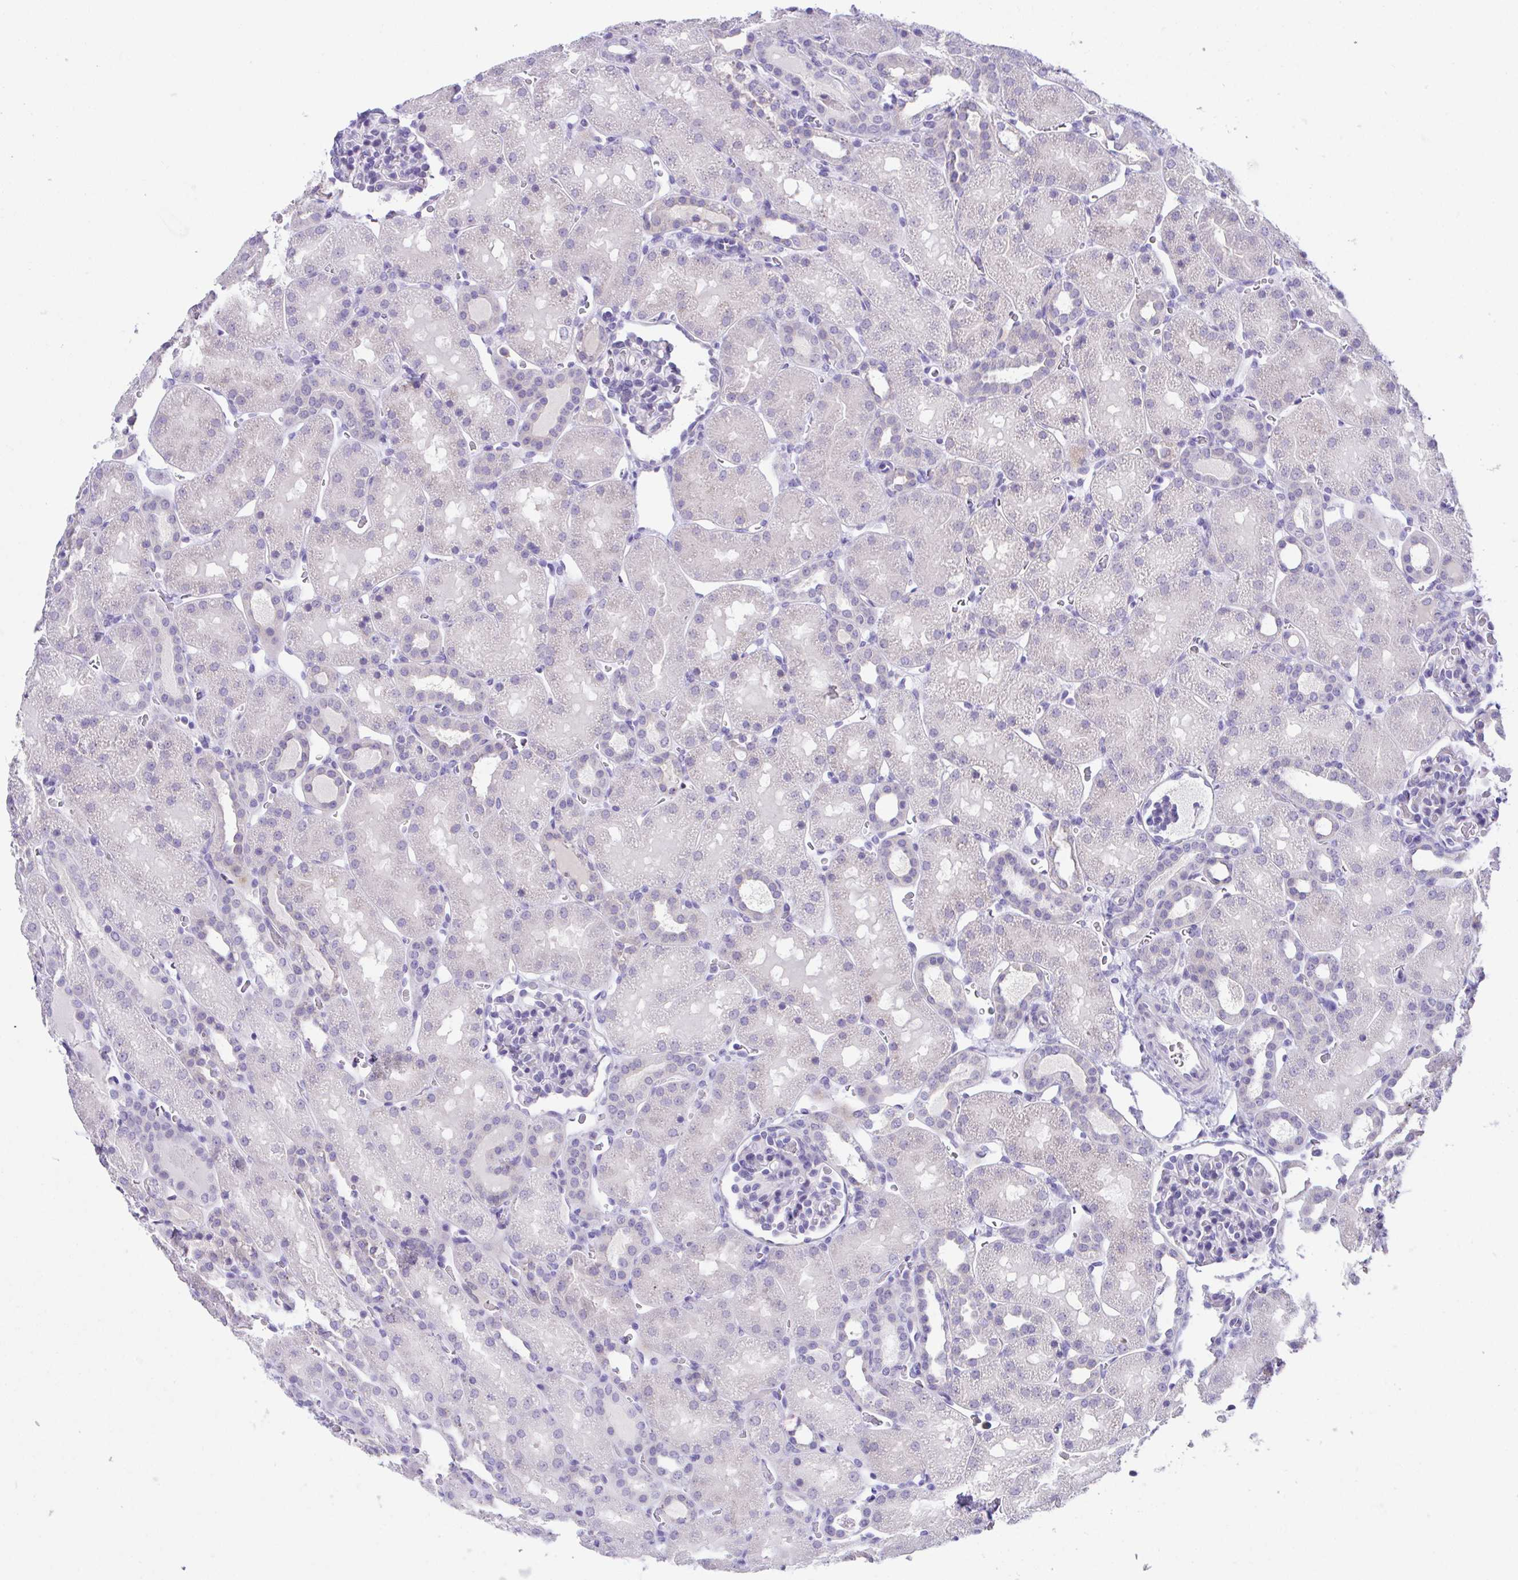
{"staining": {"intensity": "negative", "quantity": "none", "location": "none"}, "tissue": "kidney", "cell_type": "Cells in glomeruli", "image_type": "normal", "snomed": [{"axis": "morphology", "description": "Normal tissue, NOS"}, {"axis": "topography", "description": "Kidney"}], "caption": "Histopathology image shows no protein staining in cells in glomeruli of unremarkable kidney. The staining is performed using DAB brown chromogen with nuclei counter-stained in using hematoxylin.", "gene": "HOXB4", "patient": {"sex": "male", "age": 2}}